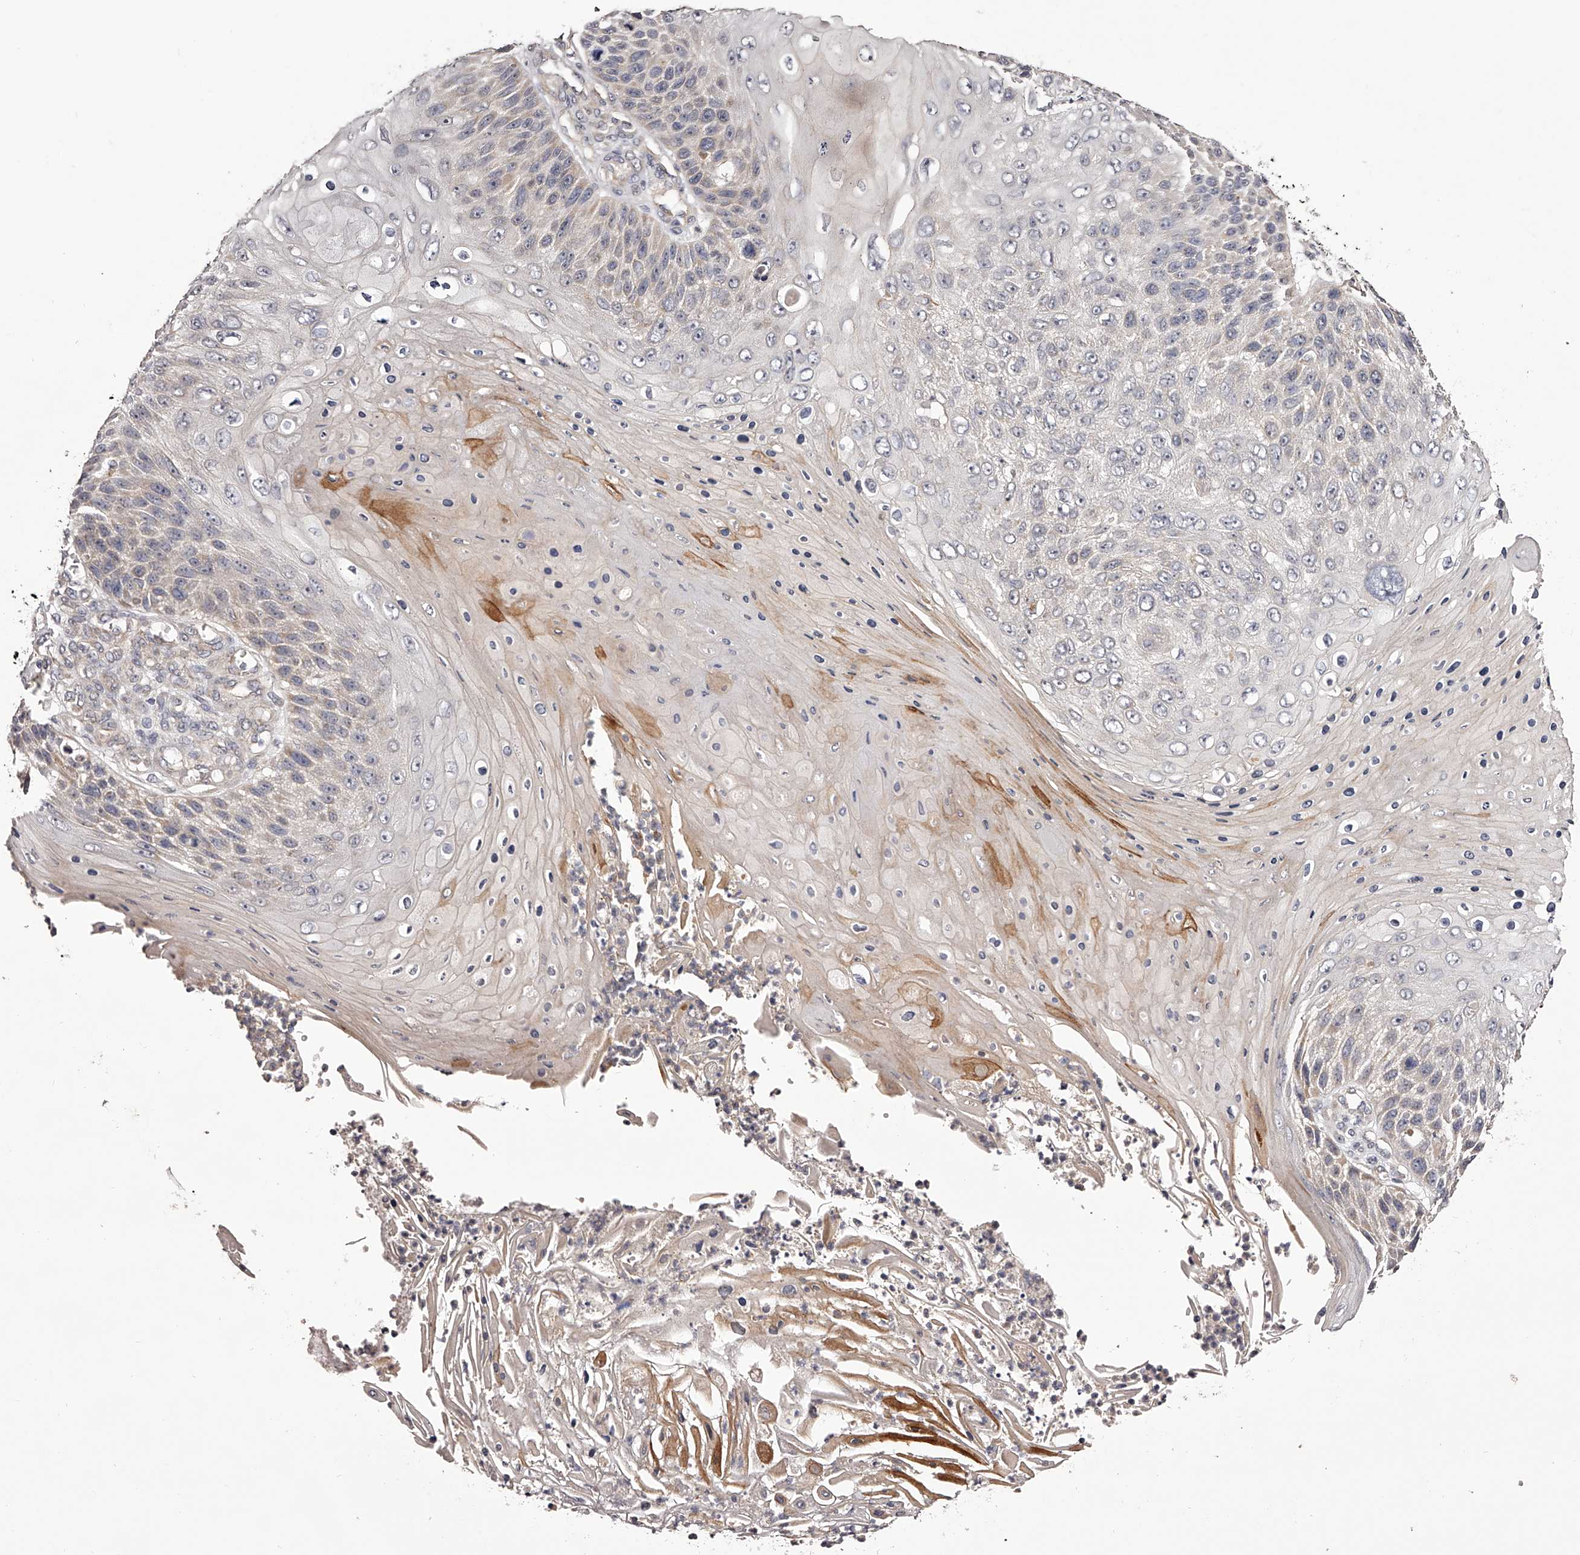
{"staining": {"intensity": "weak", "quantity": "<25%", "location": "cytoplasmic/membranous"}, "tissue": "skin cancer", "cell_type": "Tumor cells", "image_type": "cancer", "snomed": [{"axis": "morphology", "description": "Squamous cell carcinoma, NOS"}, {"axis": "topography", "description": "Skin"}], "caption": "Photomicrograph shows no protein positivity in tumor cells of skin cancer tissue.", "gene": "ODF2L", "patient": {"sex": "female", "age": 88}}